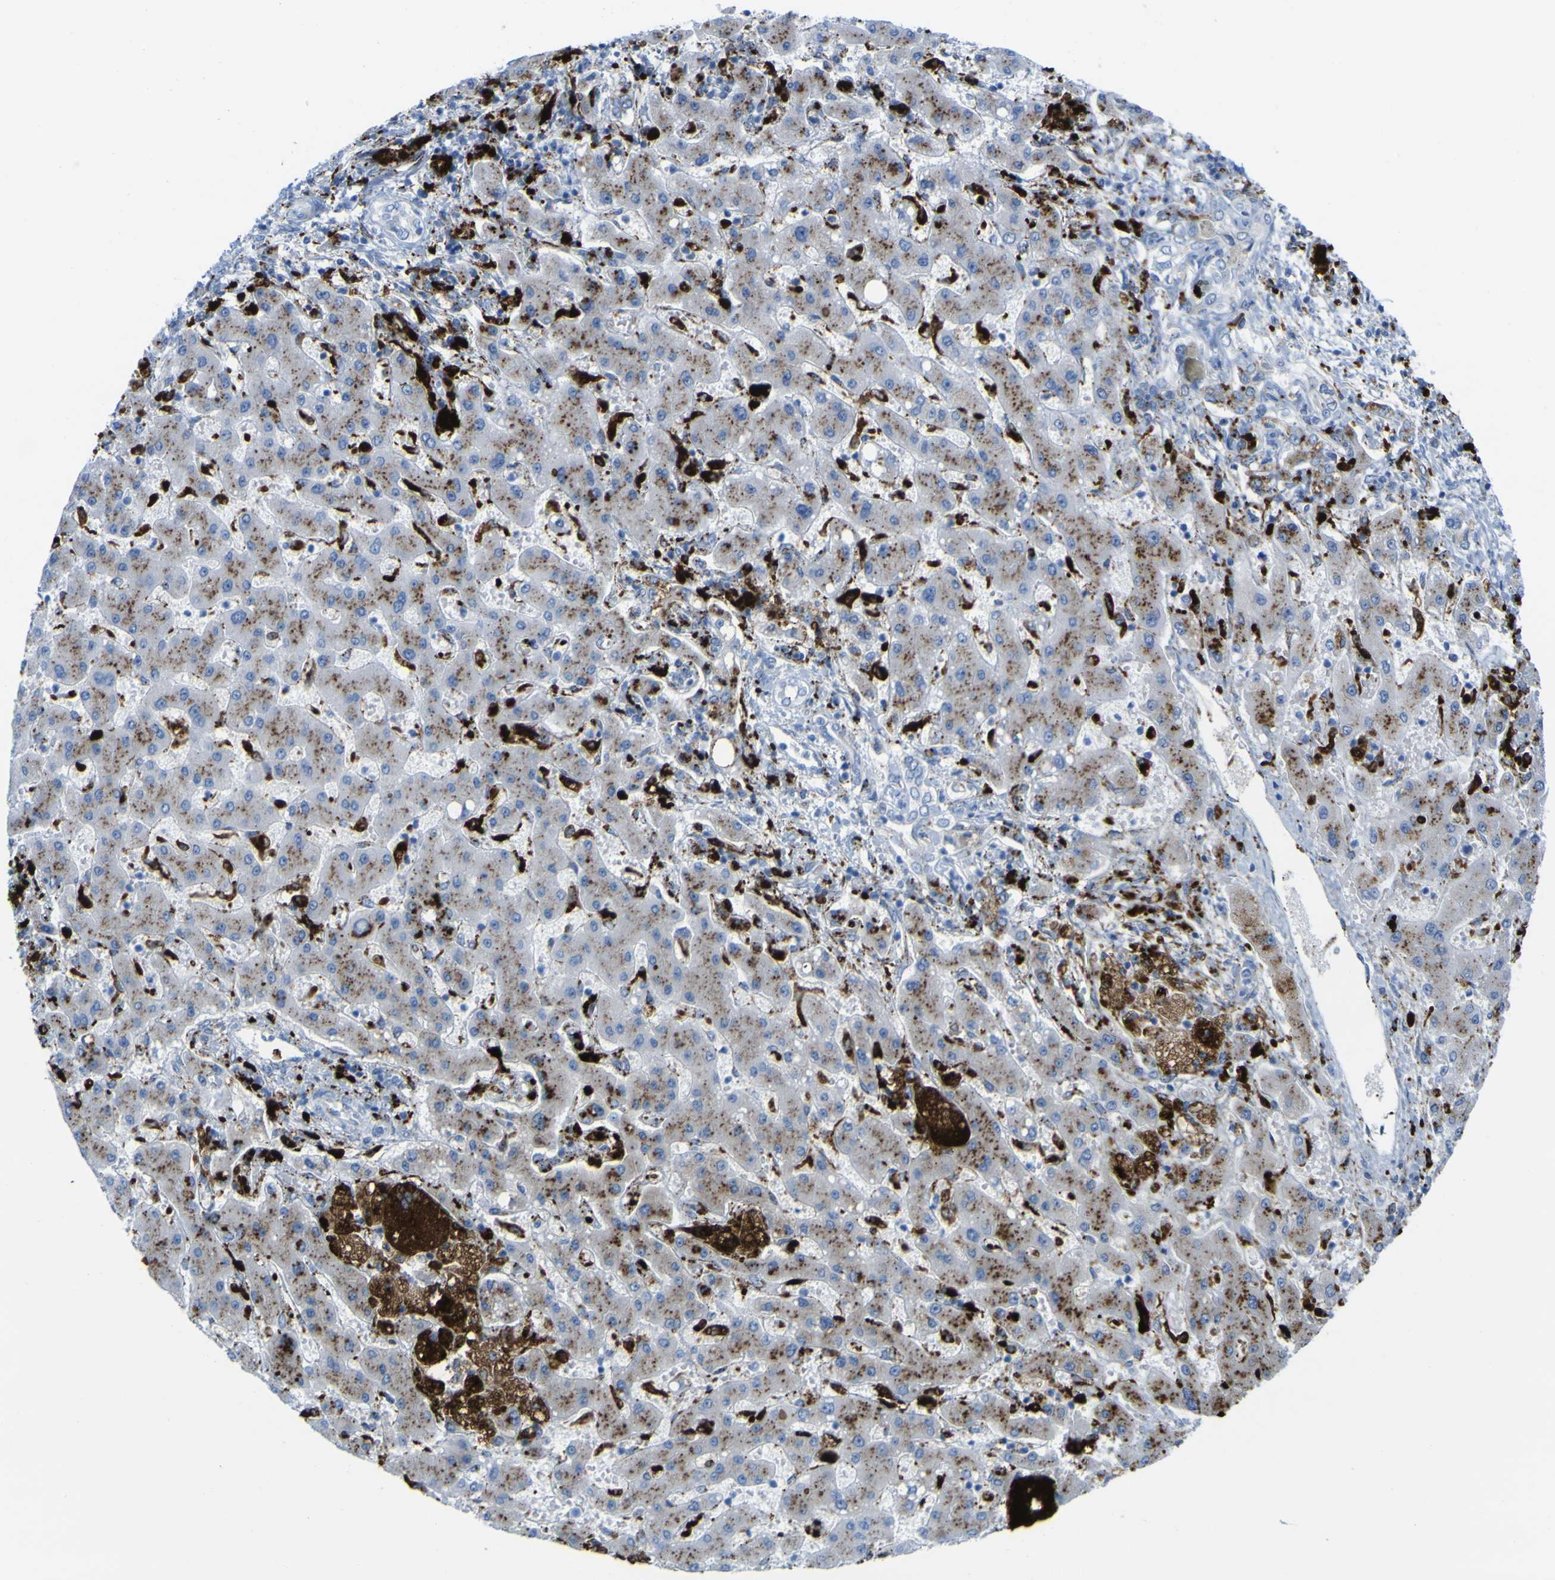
{"staining": {"intensity": "negative", "quantity": "none", "location": "none"}, "tissue": "liver cancer", "cell_type": "Tumor cells", "image_type": "cancer", "snomed": [{"axis": "morphology", "description": "Cholangiocarcinoma"}, {"axis": "topography", "description": "Liver"}], "caption": "A high-resolution image shows immunohistochemistry (IHC) staining of liver cholangiocarcinoma, which displays no significant positivity in tumor cells.", "gene": "PLD3", "patient": {"sex": "male", "age": 50}}